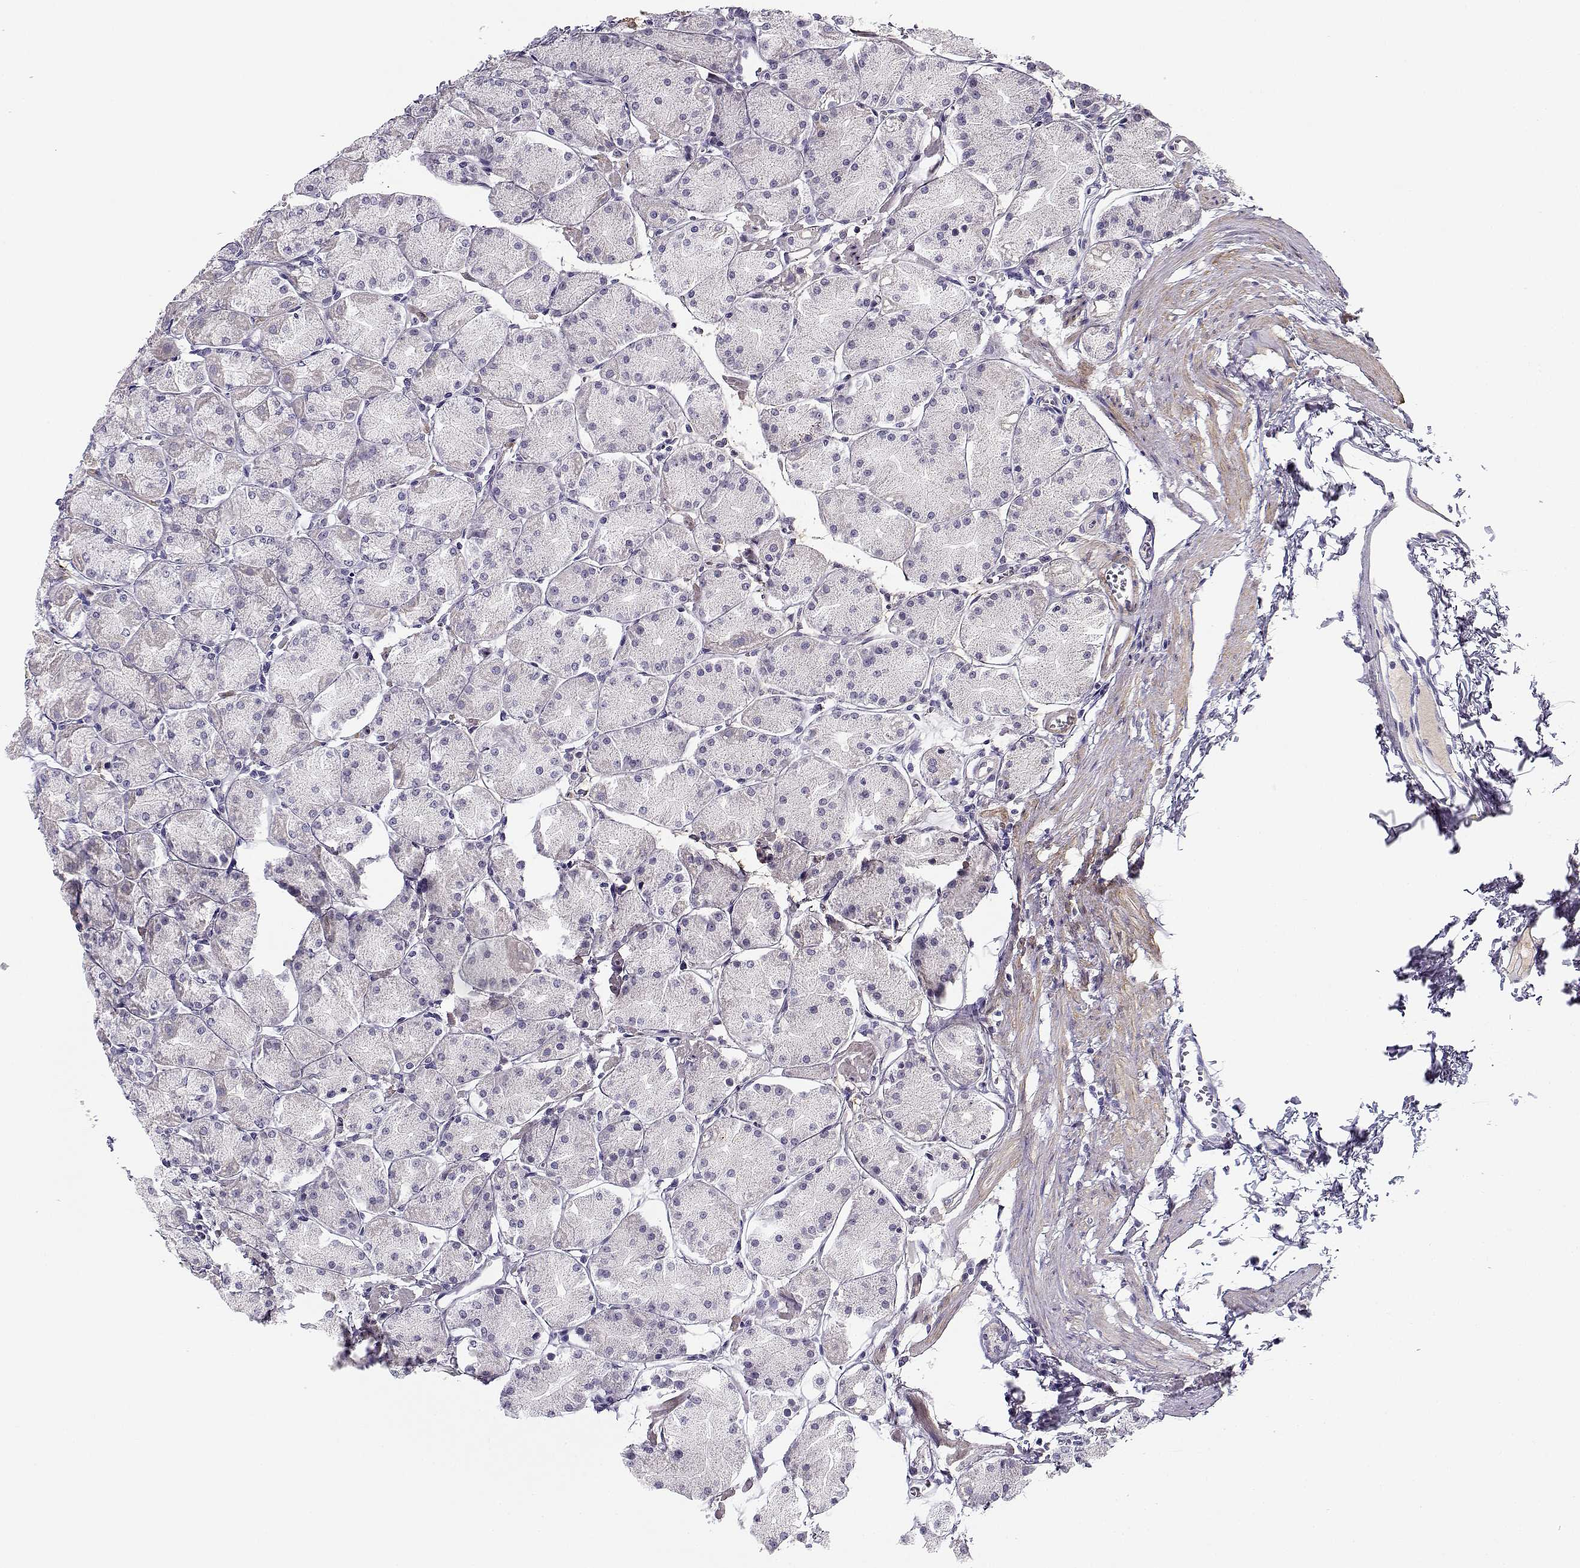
{"staining": {"intensity": "negative", "quantity": "none", "location": "none"}, "tissue": "stomach", "cell_type": "Glandular cells", "image_type": "normal", "snomed": [{"axis": "morphology", "description": "Normal tissue, NOS"}, {"axis": "topography", "description": "Stomach, upper"}], "caption": "The photomicrograph displays no staining of glandular cells in unremarkable stomach. (DAB immunohistochemistry (IHC) with hematoxylin counter stain).", "gene": "CREB3L3", "patient": {"sex": "male", "age": 60}}